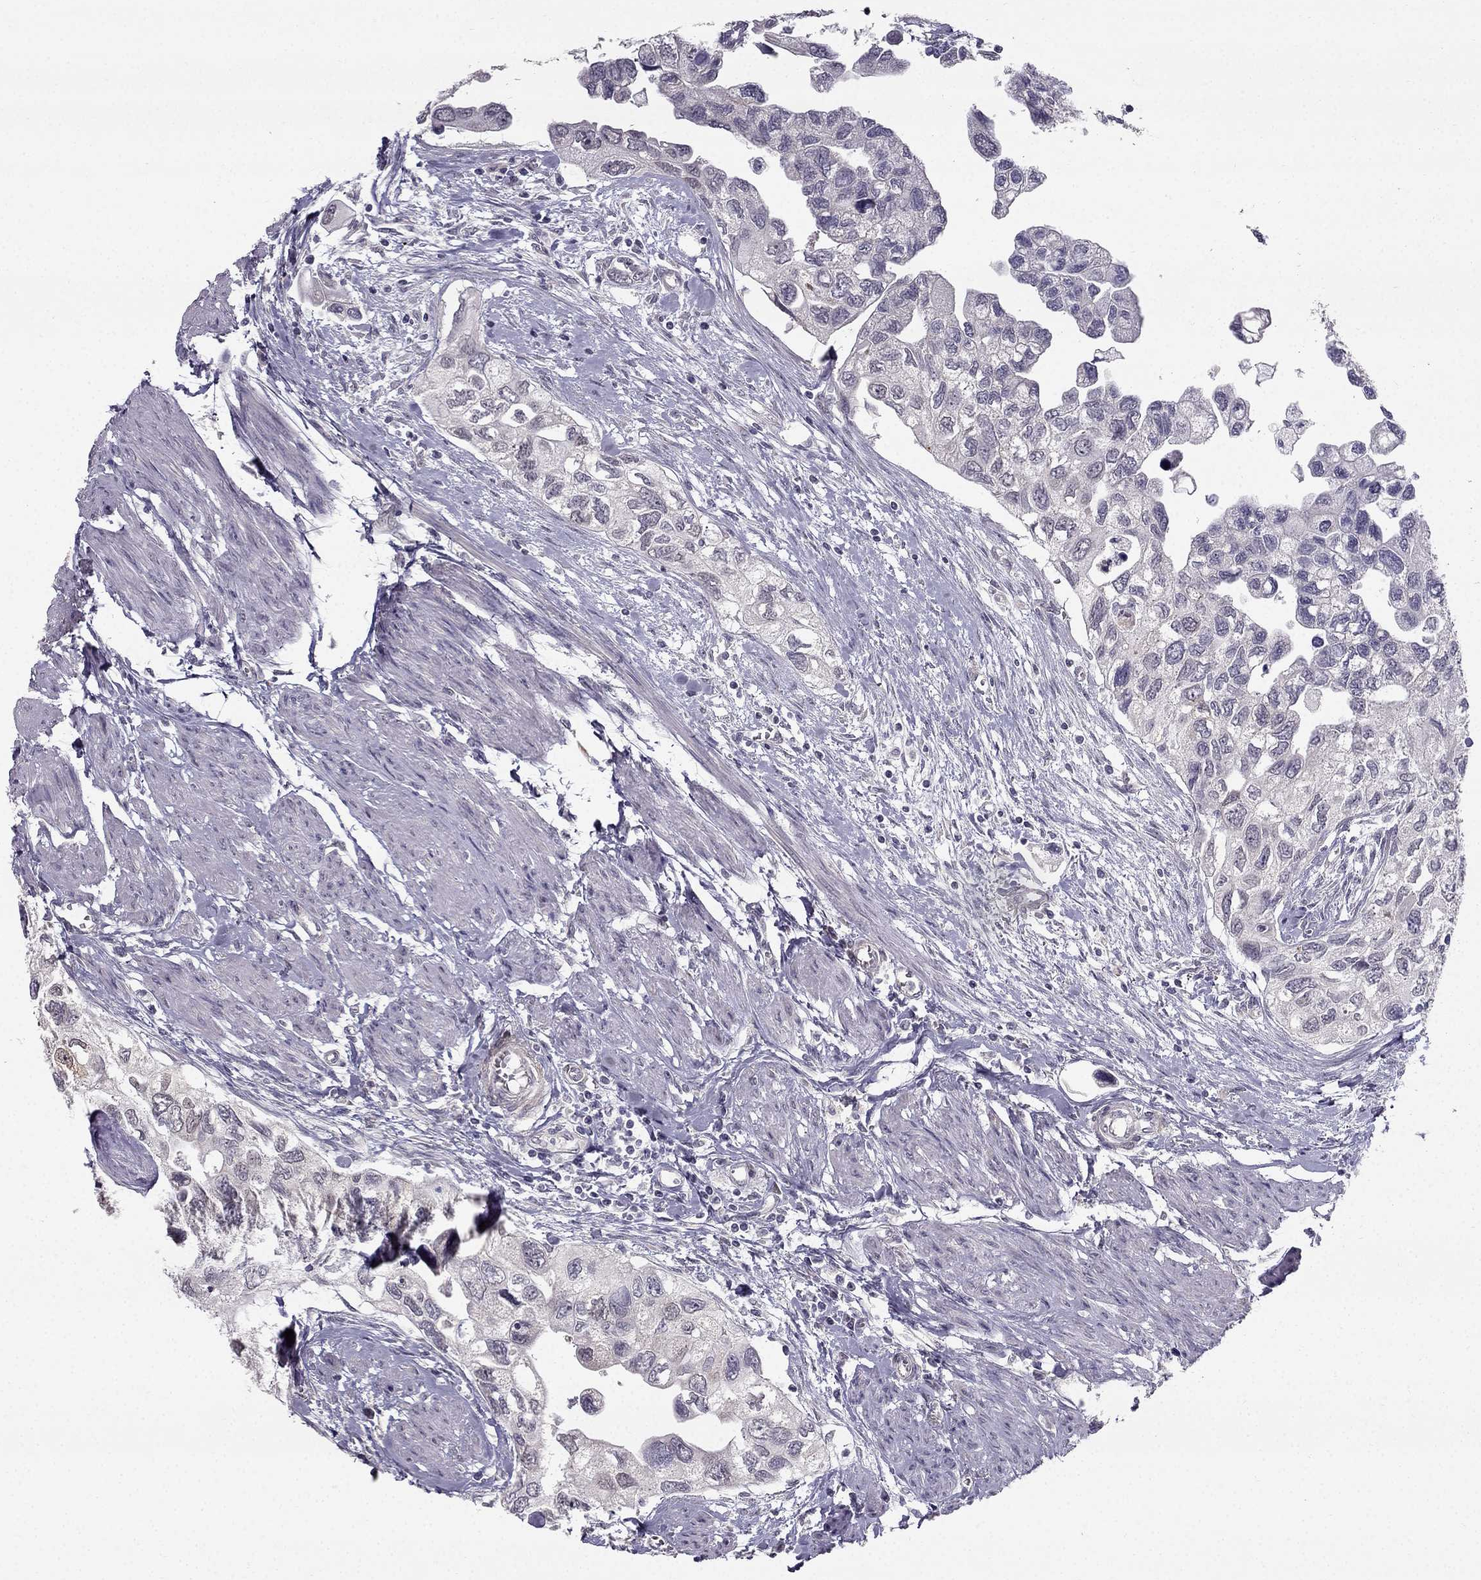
{"staining": {"intensity": "negative", "quantity": "none", "location": "none"}, "tissue": "urothelial cancer", "cell_type": "Tumor cells", "image_type": "cancer", "snomed": [{"axis": "morphology", "description": "Urothelial carcinoma, High grade"}, {"axis": "topography", "description": "Urinary bladder"}], "caption": "An image of urothelial cancer stained for a protein displays no brown staining in tumor cells.", "gene": "TSPYL5", "patient": {"sex": "male", "age": 59}}